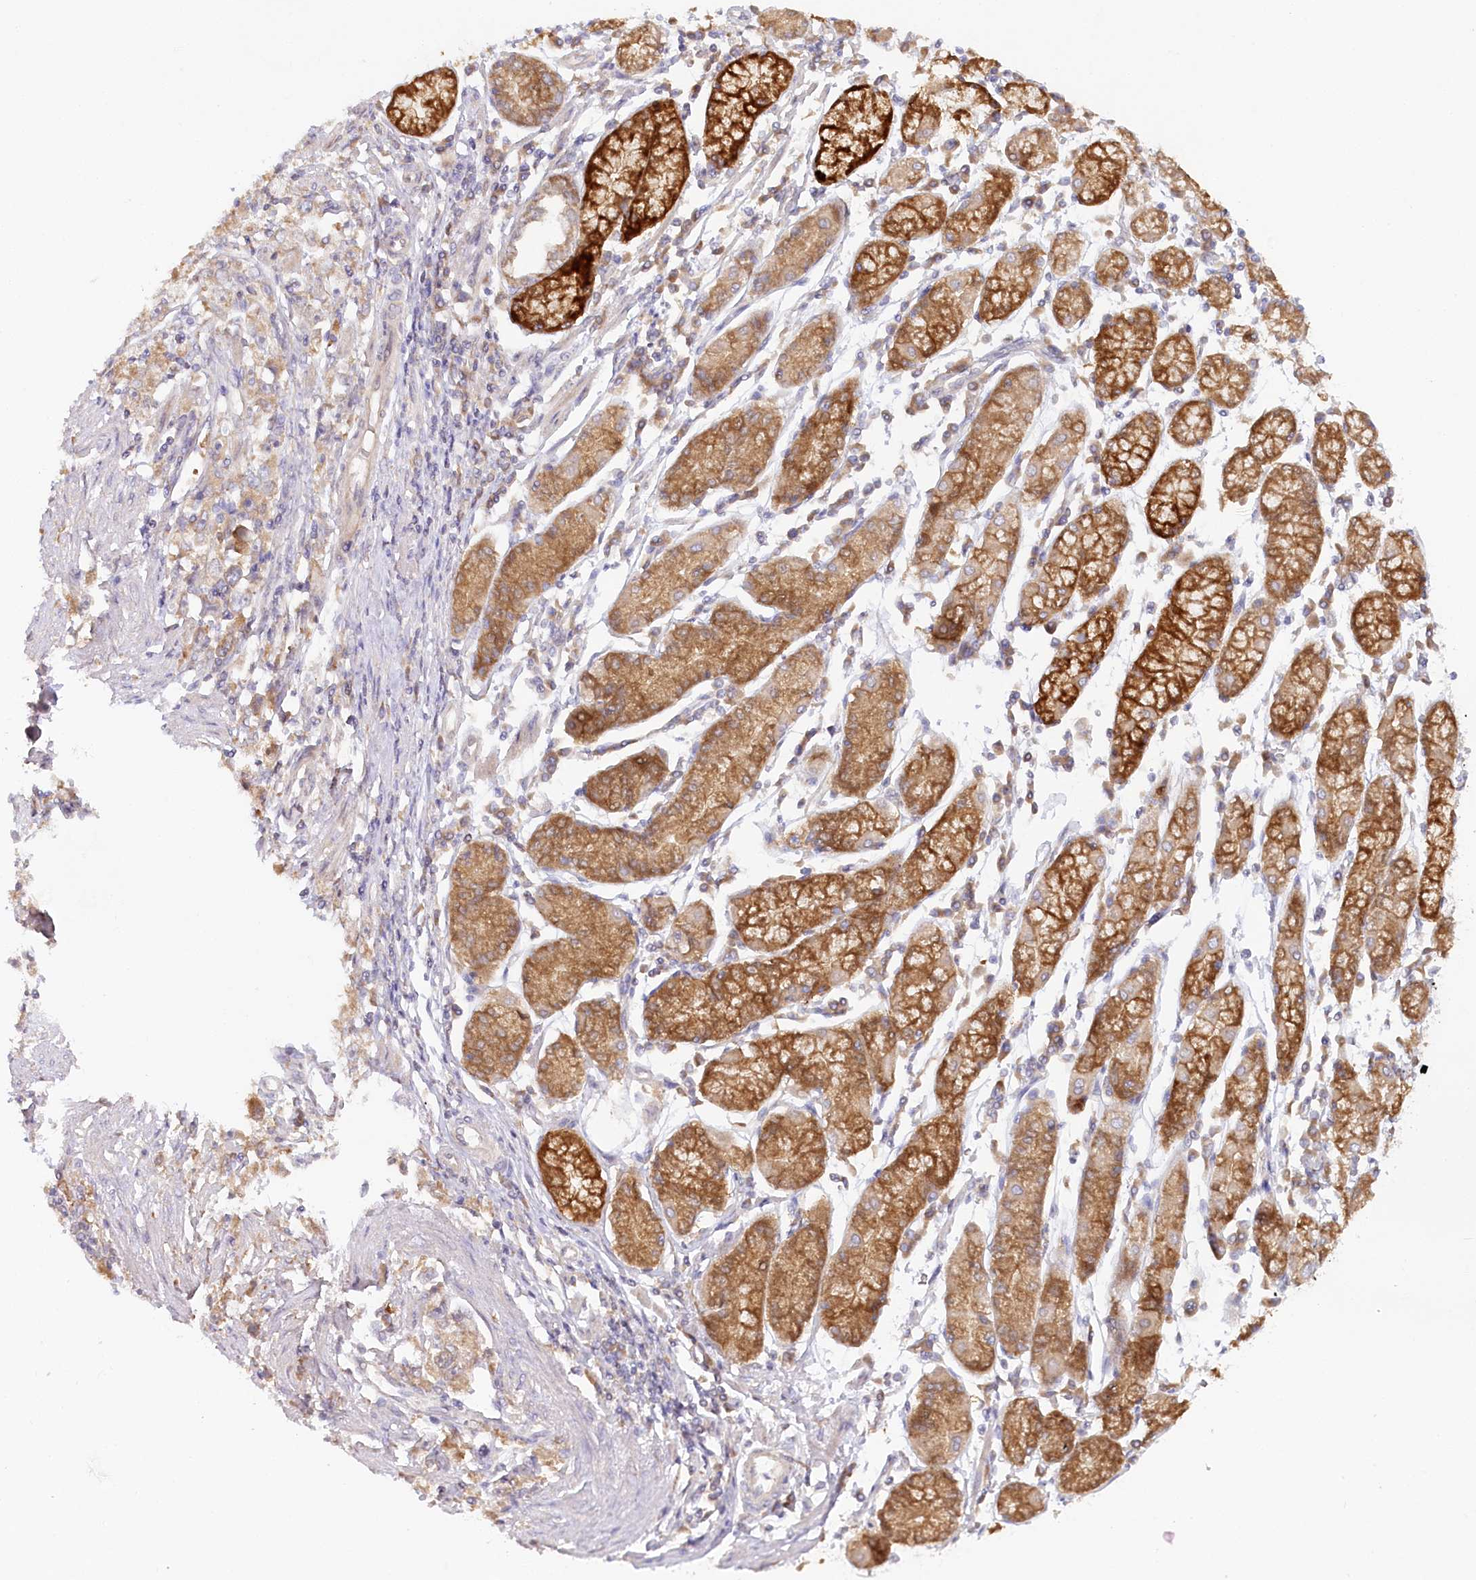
{"staining": {"intensity": "moderate", "quantity": ">75%", "location": "cytoplasmic/membranous"}, "tissue": "stomach cancer", "cell_type": "Tumor cells", "image_type": "cancer", "snomed": [{"axis": "morphology", "description": "Adenocarcinoma, NOS"}, {"axis": "topography", "description": "Stomach"}], "caption": "A brown stain shows moderate cytoplasmic/membranous staining of a protein in stomach cancer tumor cells. (Brightfield microscopy of DAB IHC at high magnification).", "gene": "PAIP2", "patient": {"sex": "female", "age": 59}}